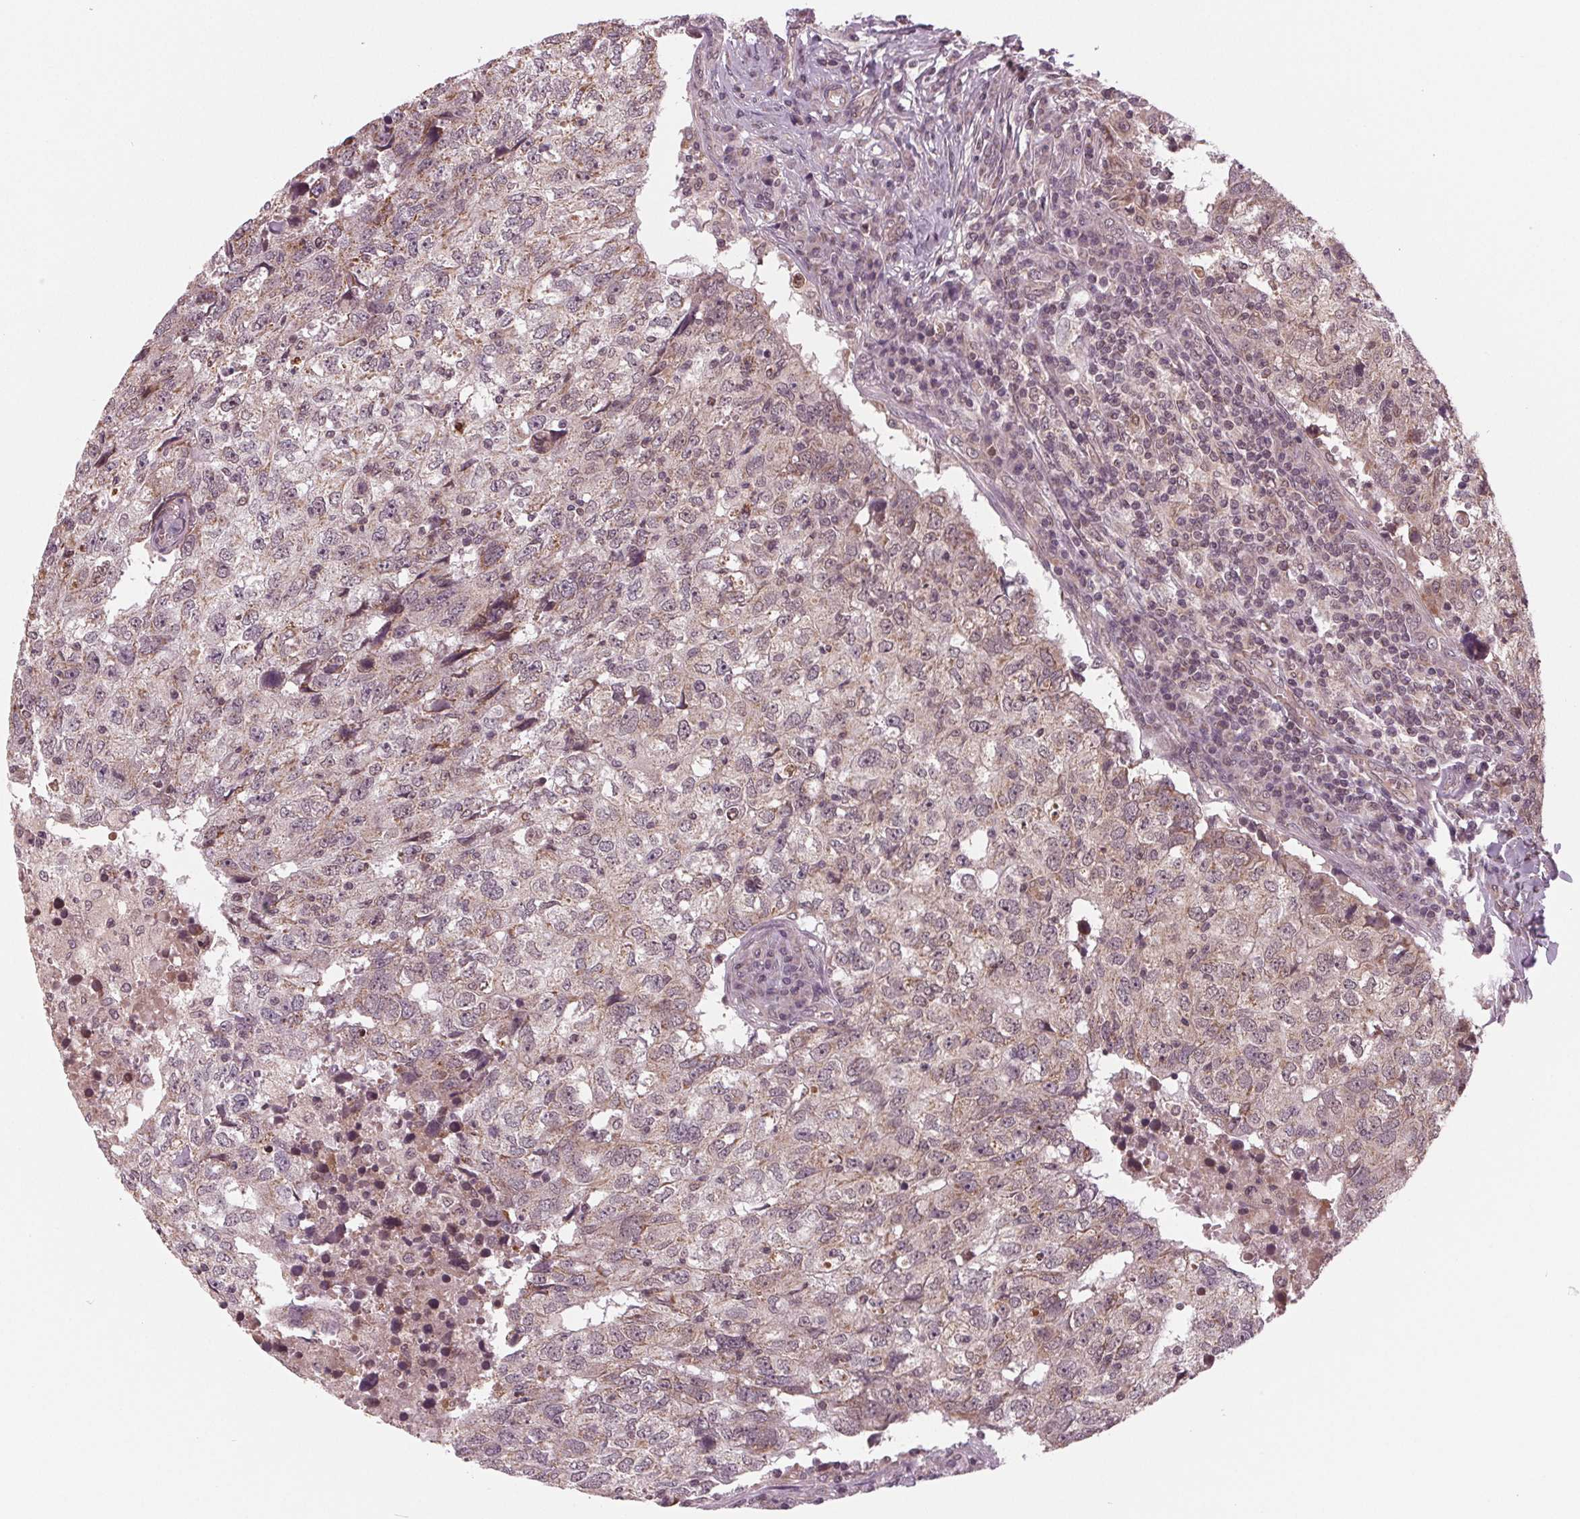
{"staining": {"intensity": "weak", "quantity": "25%-75%", "location": "cytoplasmic/membranous,nuclear"}, "tissue": "breast cancer", "cell_type": "Tumor cells", "image_type": "cancer", "snomed": [{"axis": "morphology", "description": "Duct carcinoma"}, {"axis": "topography", "description": "Breast"}], "caption": "Breast cancer tissue displays weak cytoplasmic/membranous and nuclear positivity in about 25%-75% of tumor cells, visualized by immunohistochemistry. The protein of interest is stained brown, and the nuclei are stained in blue (DAB IHC with brightfield microscopy, high magnification).", "gene": "STAT3", "patient": {"sex": "female", "age": 30}}